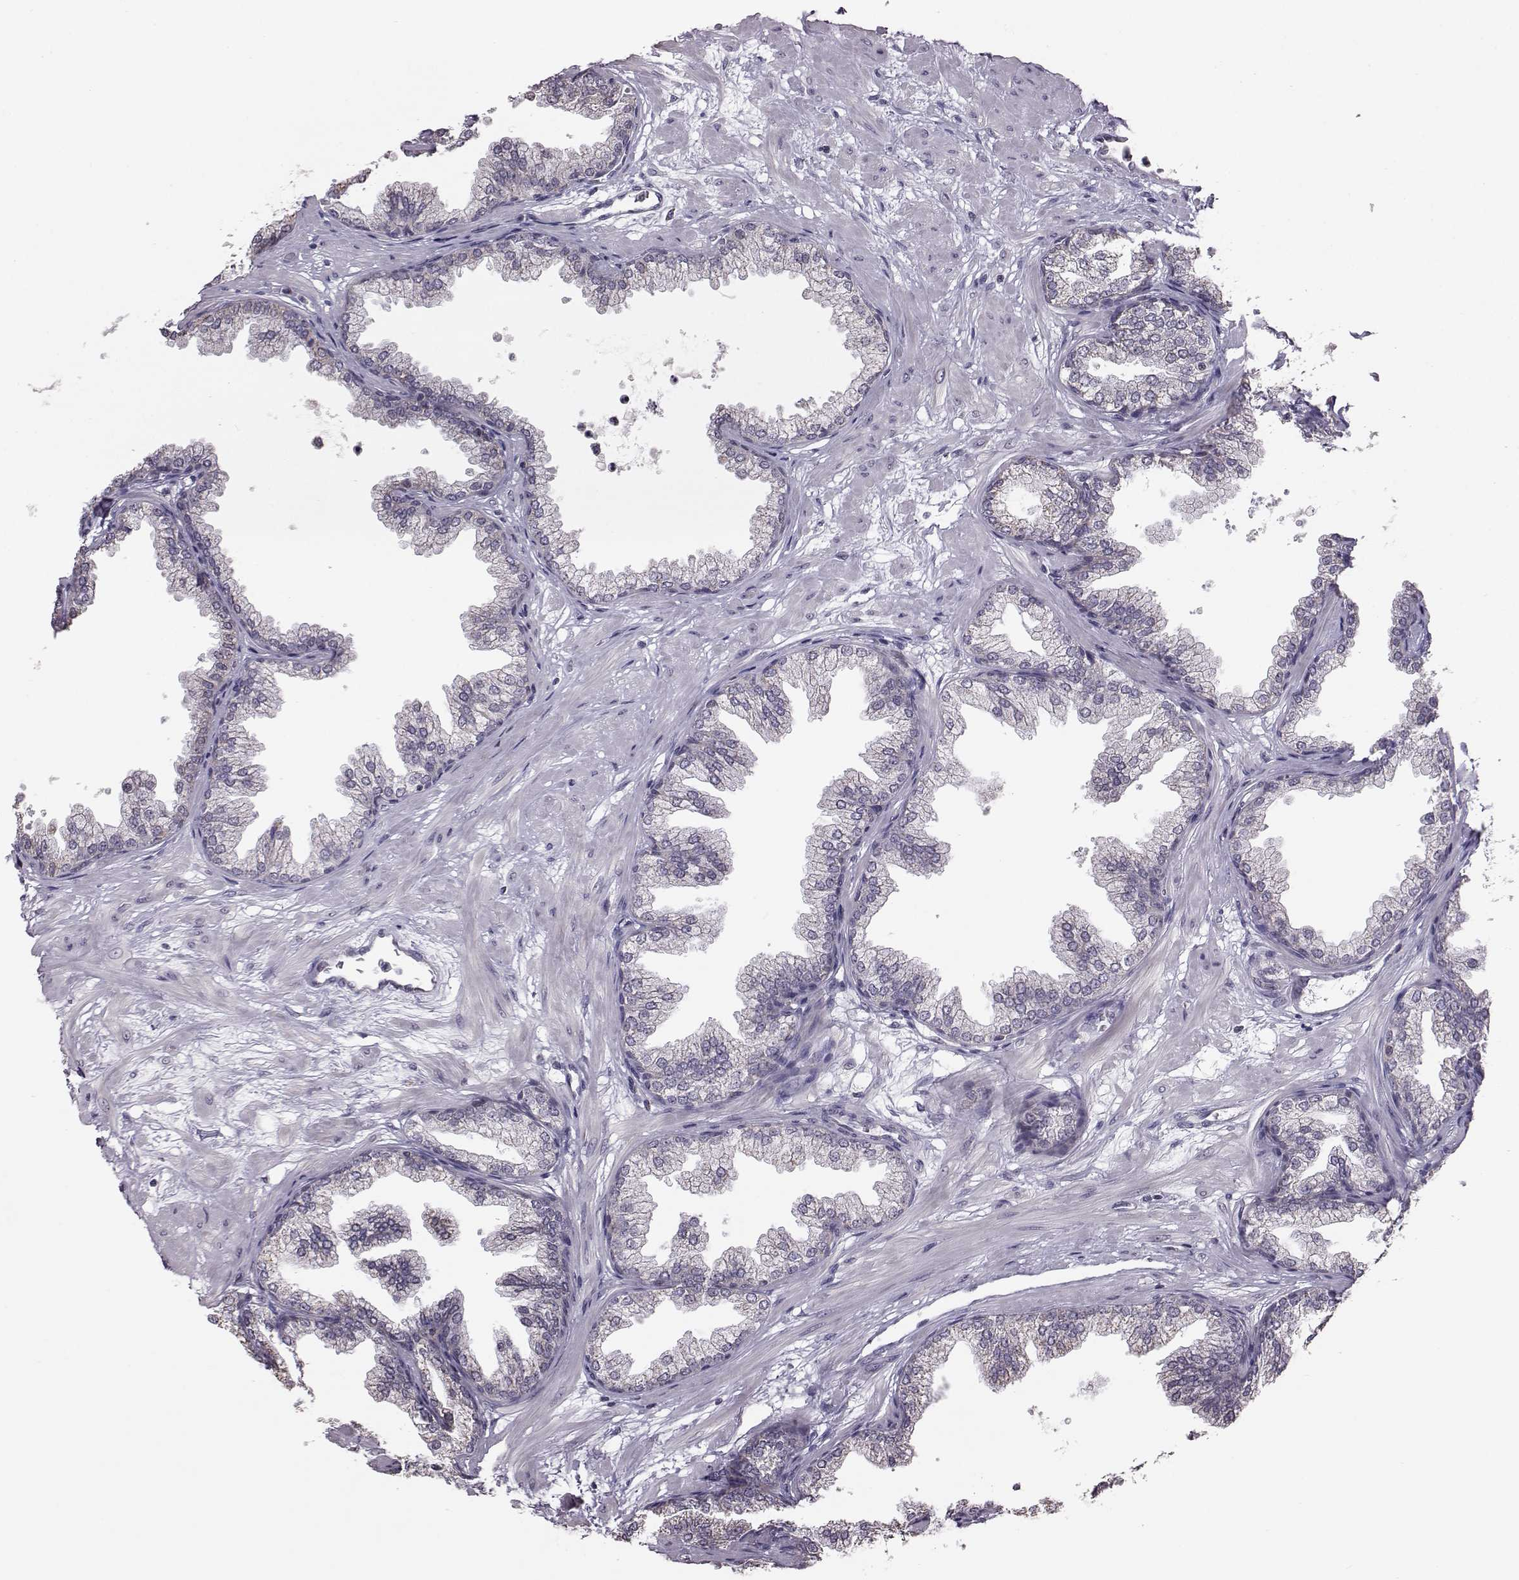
{"staining": {"intensity": "negative", "quantity": "none", "location": "none"}, "tissue": "prostate", "cell_type": "Glandular cells", "image_type": "normal", "snomed": [{"axis": "morphology", "description": "Normal tissue, NOS"}, {"axis": "topography", "description": "Prostate"}], "caption": "Immunohistochemistry photomicrograph of normal prostate stained for a protein (brown), which reveals no positivity in glandular cells.", "gene": "ALDH3A1", "patient": {"sex": "male", "age": 37}}